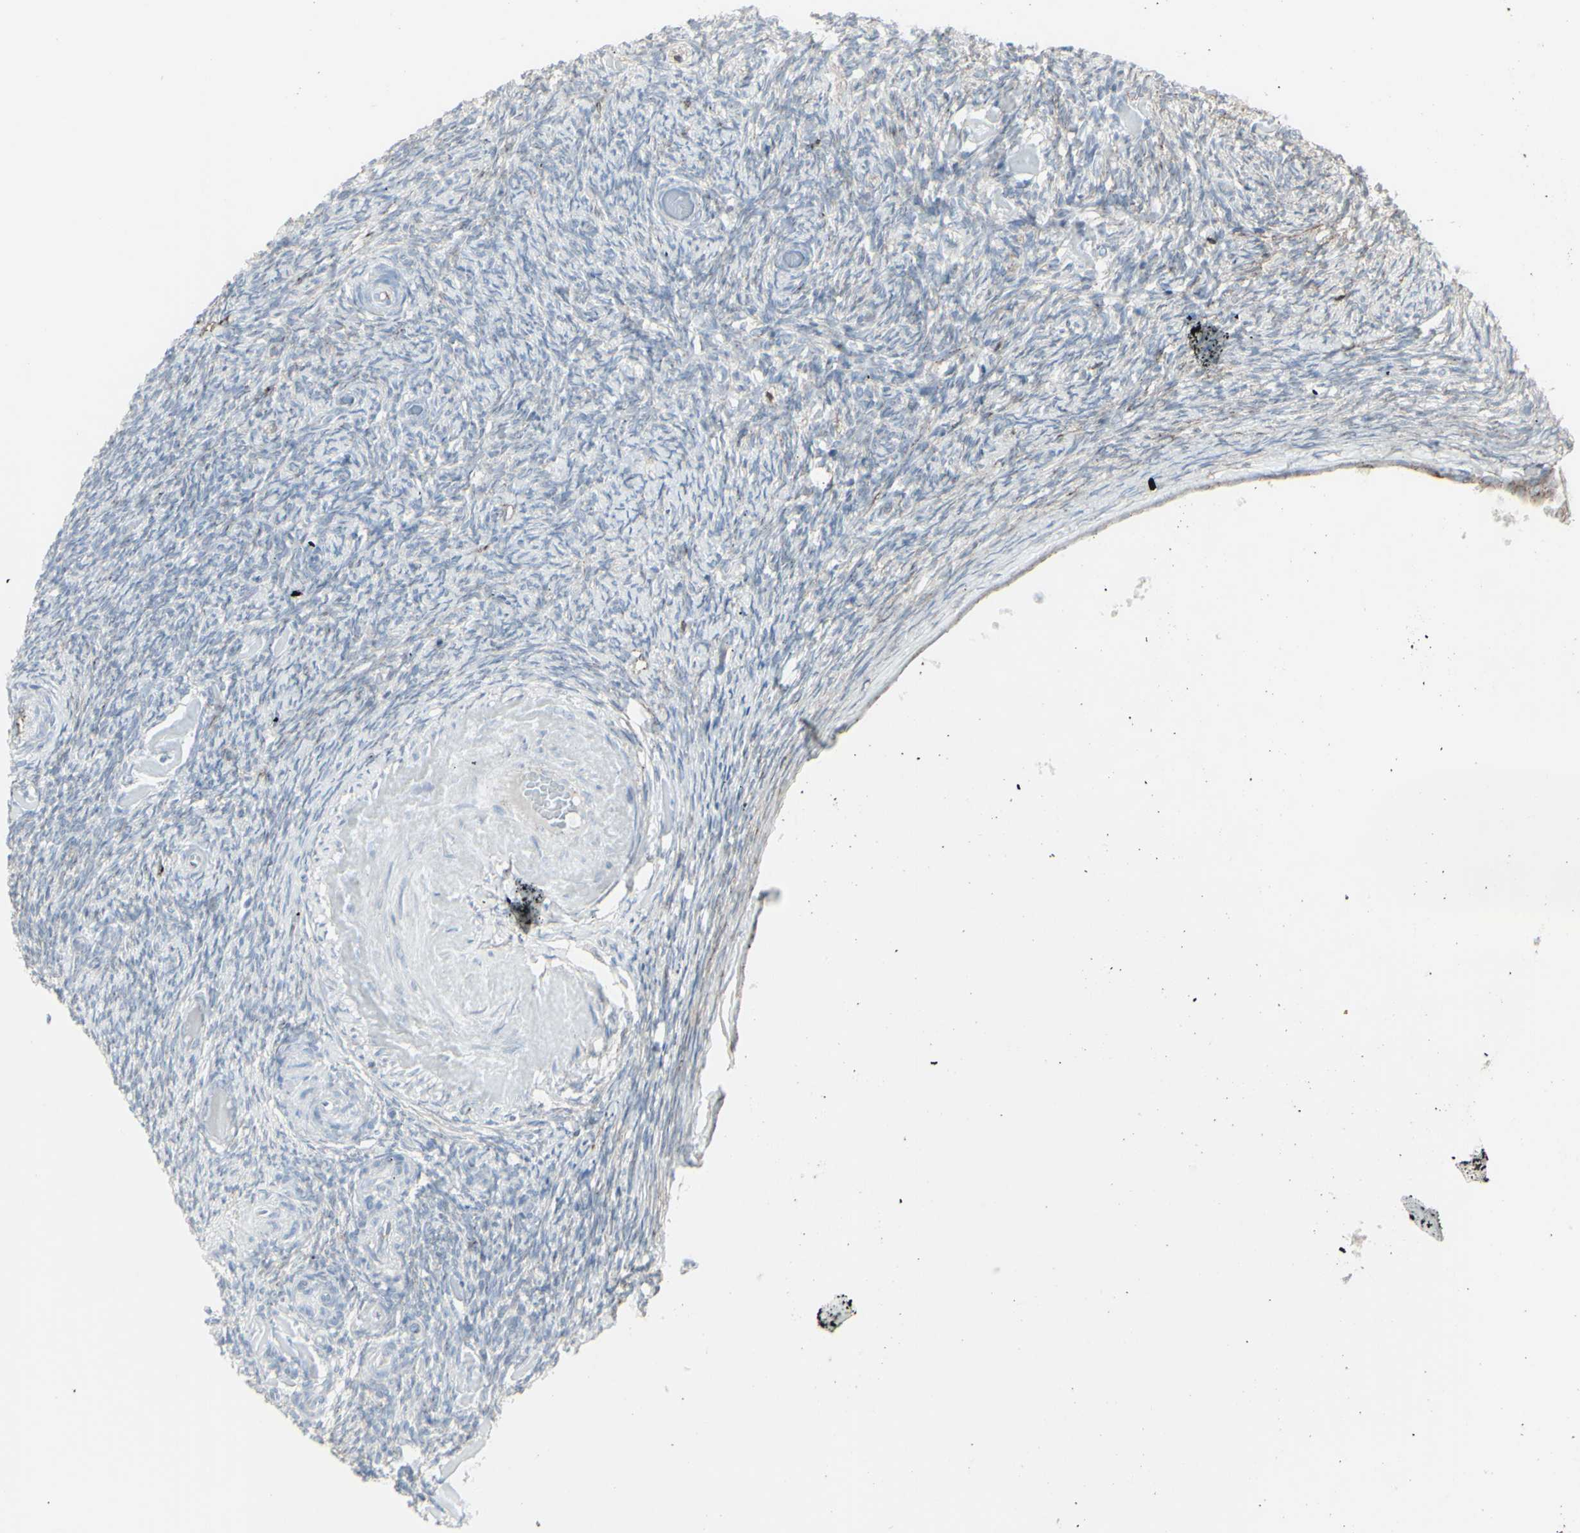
{"staining": {"intensity": "negative", "quantity": "none", "location": "none"}, "tissue": "ovary", "cell_type": "Ovarian stroma cells", "image_type": "normal", "snomed": [{"axis": "morphology", "description": "Normal tissue, NOS"}, {"axis": "topography", "description": "Ovary"}], "caption": "Immunohistochemical staining of unremarkable ovary demonstrates no significant staining in ovarian stroma cells.", "gene": "GJA1", "patient": {"sex": "female", "age": 60}}